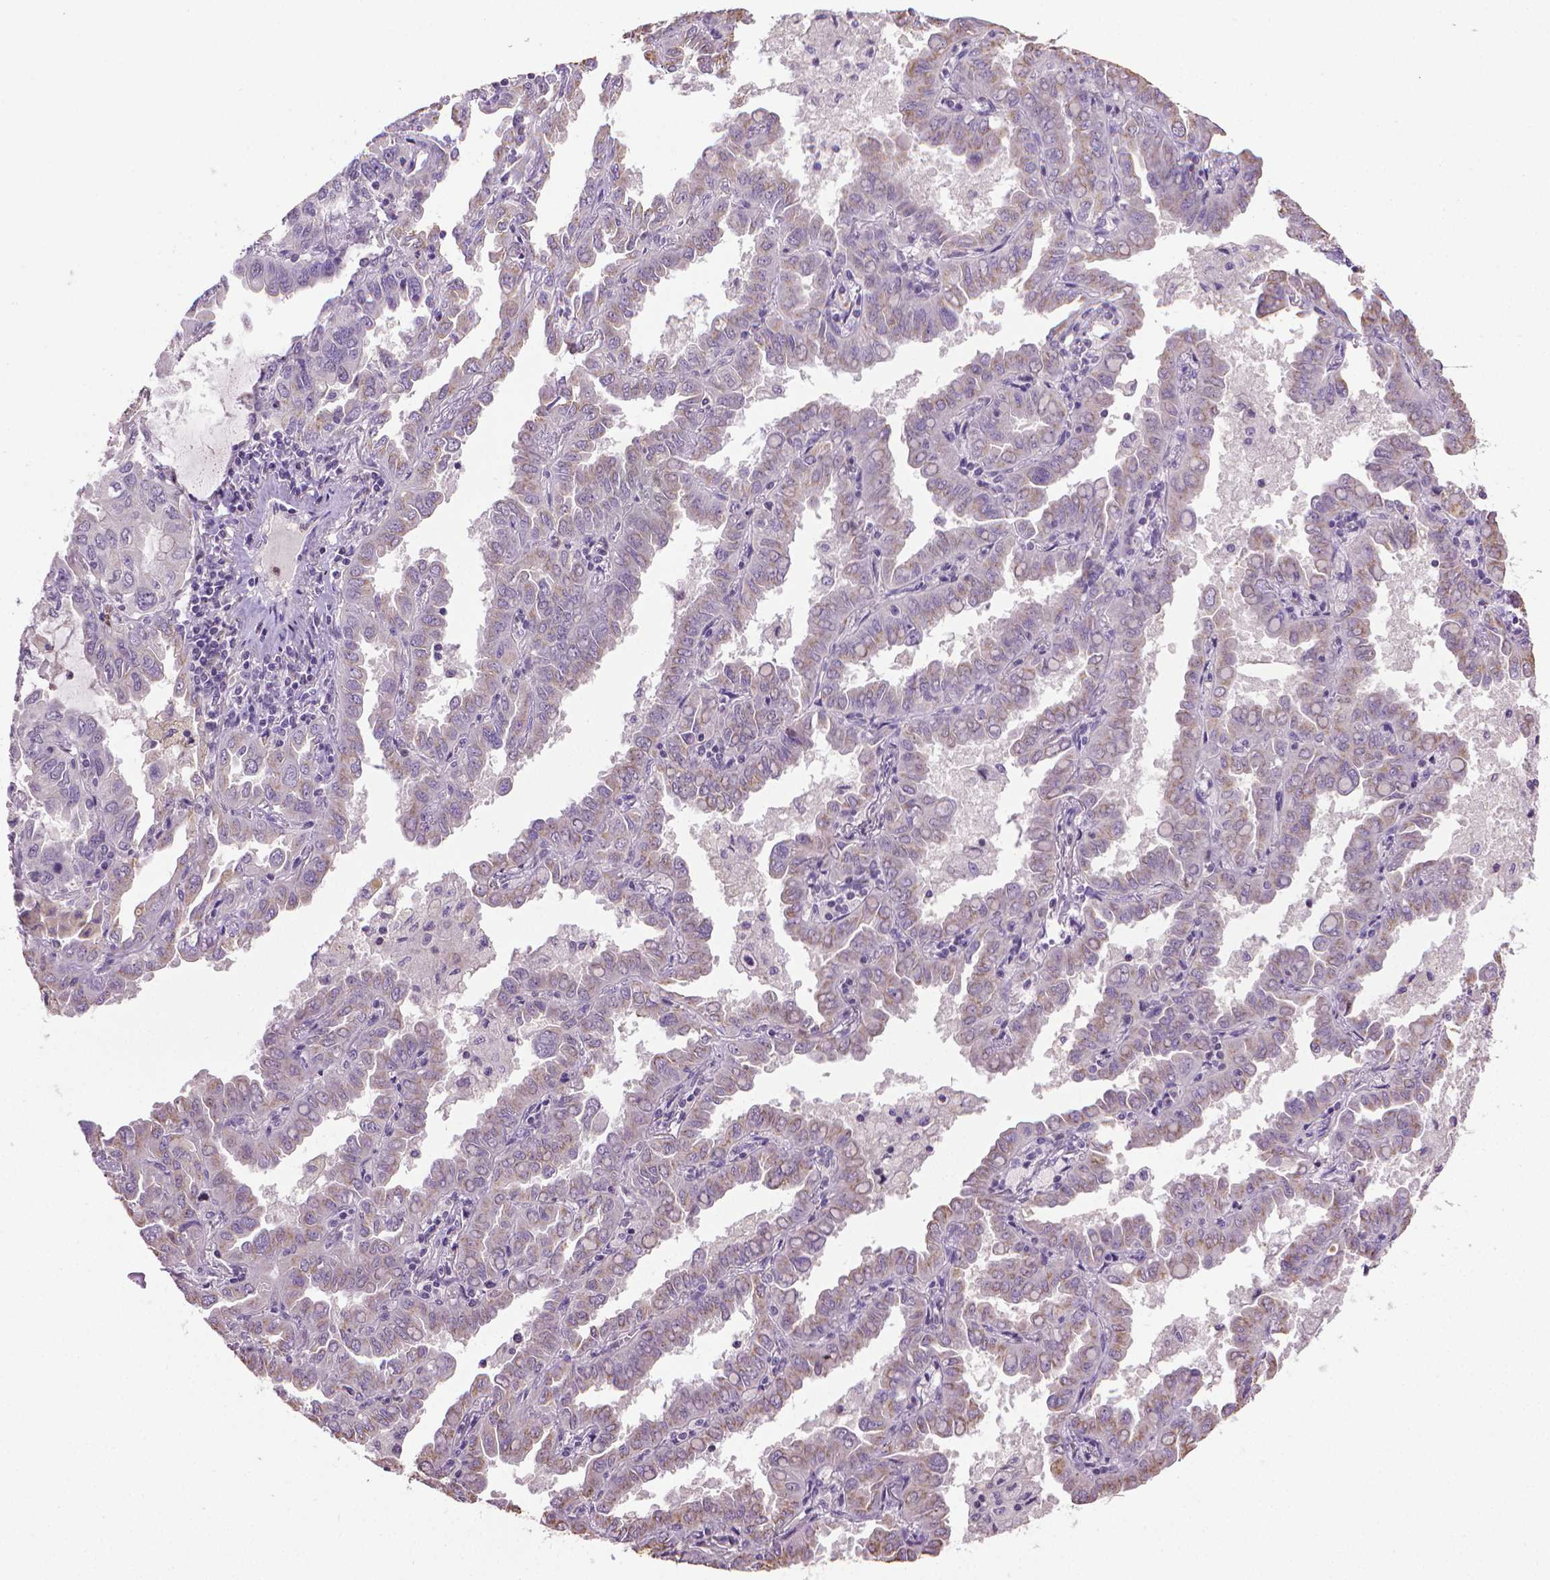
{"staining": {"intensity": "negative", "quantity": "none", "location": "none"}, "tissue": "lung cancer", "cell_type": "Tumor cells", "image_type": "cancer", "snomed": [{"axis": "morphology", "description": "Adenocarcinoma, NOS"}, {"axis": "topography", "description": "Lung"}], "caption": "Protein analysis of lung cancer (adenocarcinoma) exhibits no significant positivity in tumor cells.", "gene": "CDKN2D", "patient": {"sex": "male", "age": 64}}